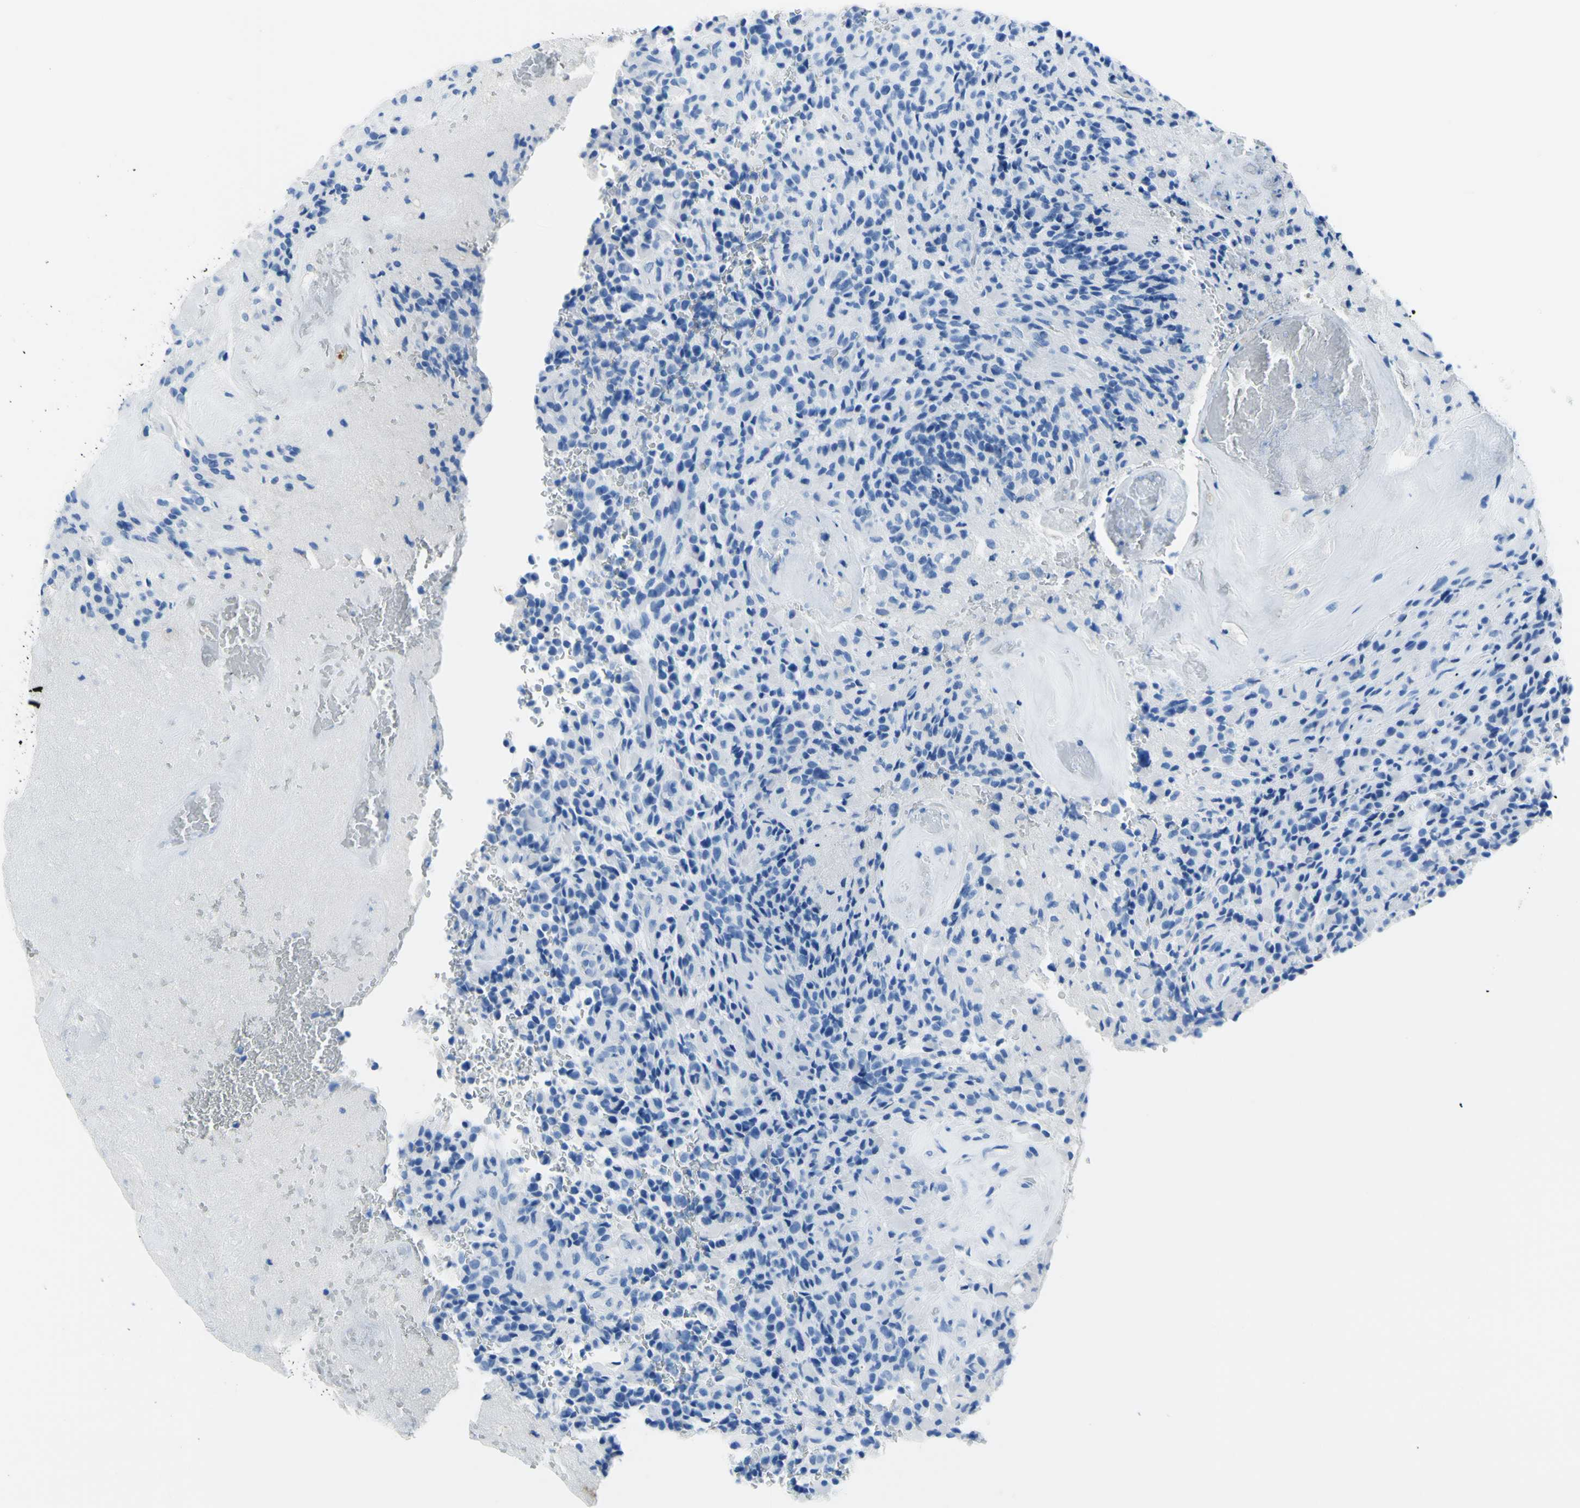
{"staining": {"intensity": "negative", "quantity": "none", "location": "none"}, "tissue": "glioma", "cell_type": "Tumor cells", "image_type": "cancer", "snomed": [{"axis": "morphology", "description": "Glioma, malignant, High grade"}, {"axis": "topography", "description": "Brain"}], "caption": "Protein analysis of malignant glioma (high-grade) exhibits no significant positivity in tumor cells. The staining was performed using DAB (3,3'-diaminobenzidine) to visualize the protein expression in brown, while the nuclei were stained in blue with hematoxylin (Magnification: 20x).", "gene": "MYH2", "patient": {"sex": "male", "age": 71}}